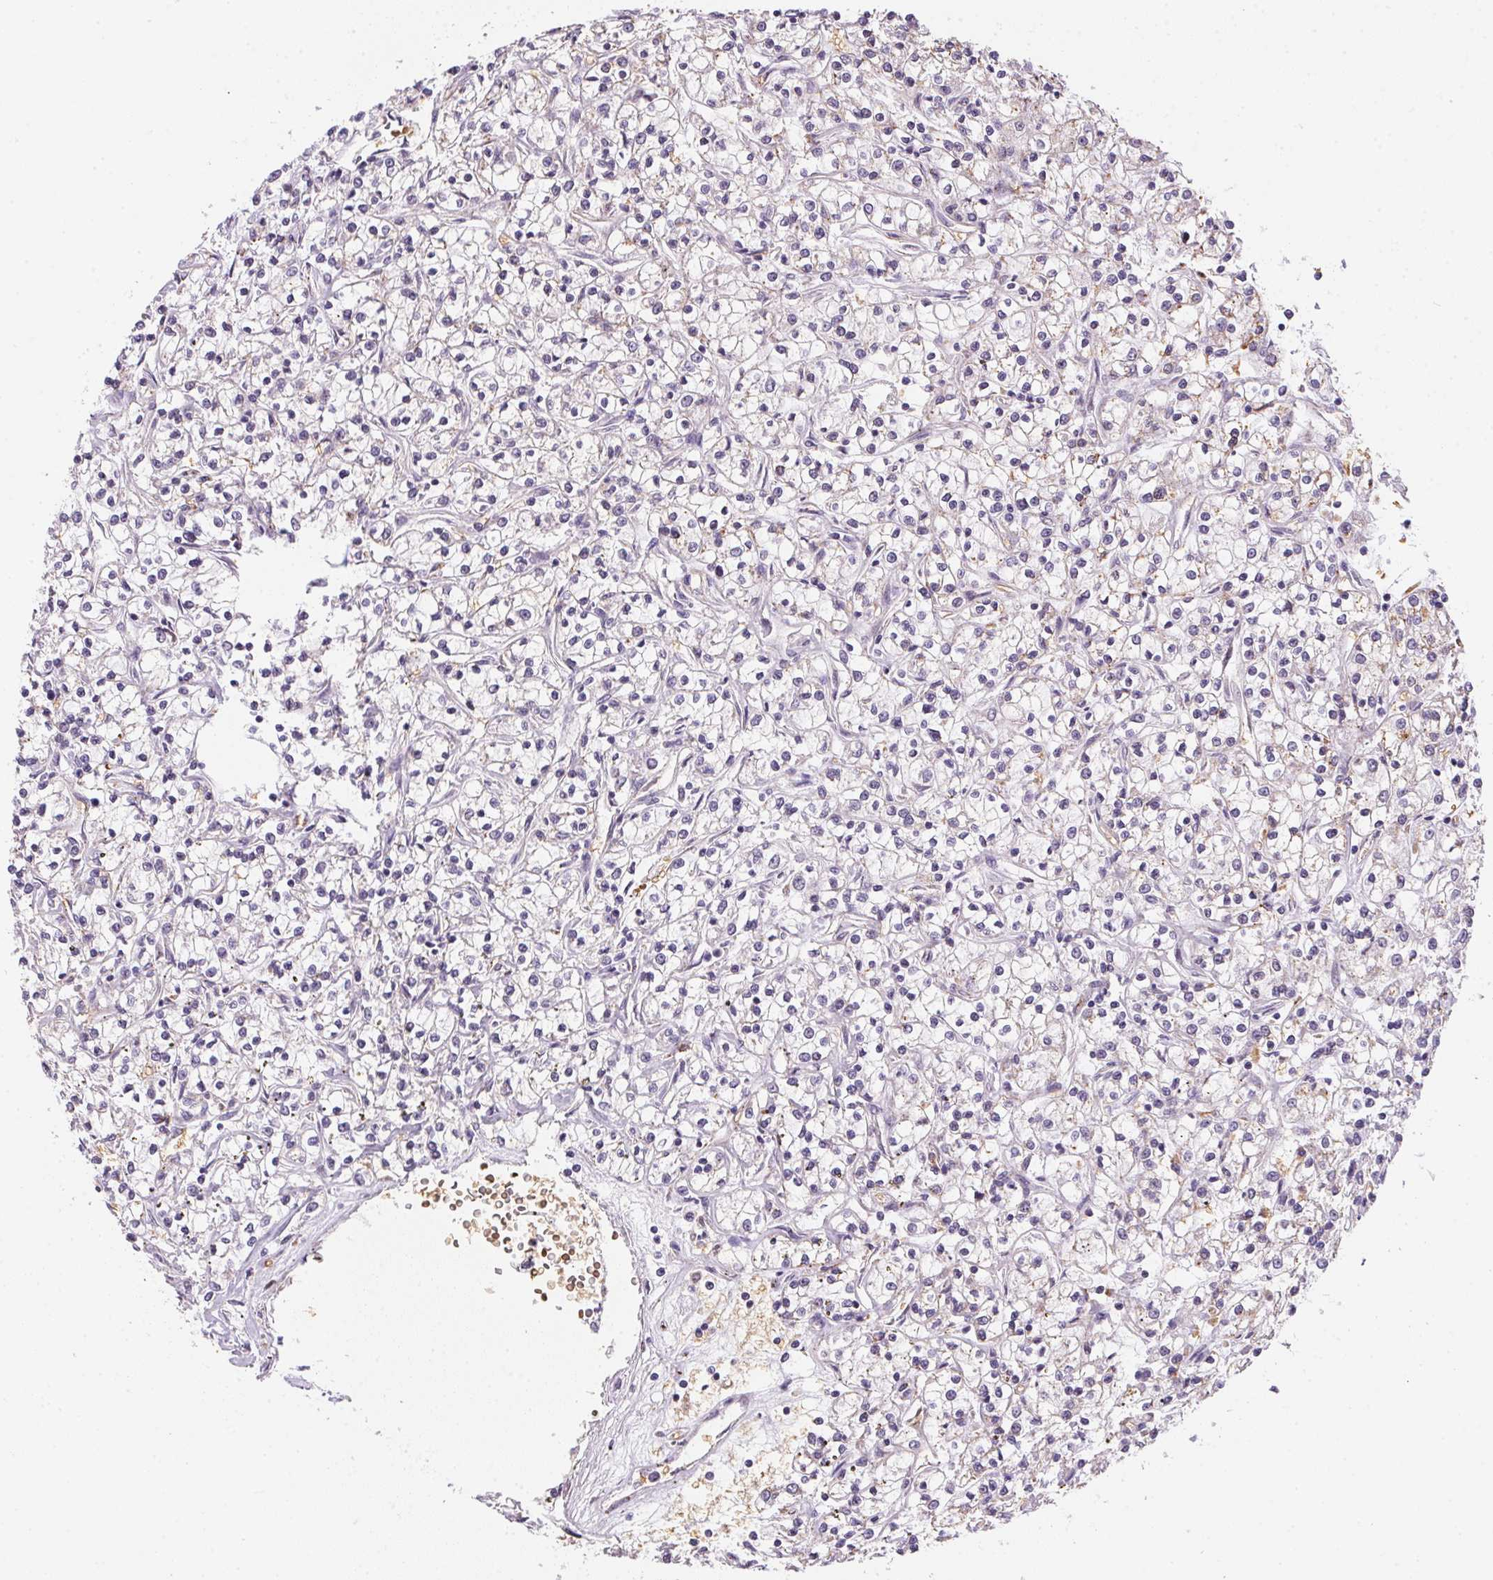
{"staining": {"intensity": "weak", "quantity": "25%-75%", "location": "cytoplasmic/membranous"}, "tissue": "renal cancer", "cell_type": "Tumor cells", "image_type": "cancer", "snomed": [{"axis": "morphology", "description": "Adenocarcinoma, NOS"}, {"axis": "topography", "description": "Kidney"}], "caption": "The histopathology image reveals immunohistochemical staining of renal cancer (adenocarcinoma). There is weak cytoplasmic/membranous staining is appreciated in approximately 25%-75% of tumor cells. Using DAB (3,3'-diaminobenzidine) (brown) and hematoxylin (blue) stains, captured at high magnification using brightfield microscopy.", "gene": "METTL13", "patient": {"sex": "female", "age": 59}}